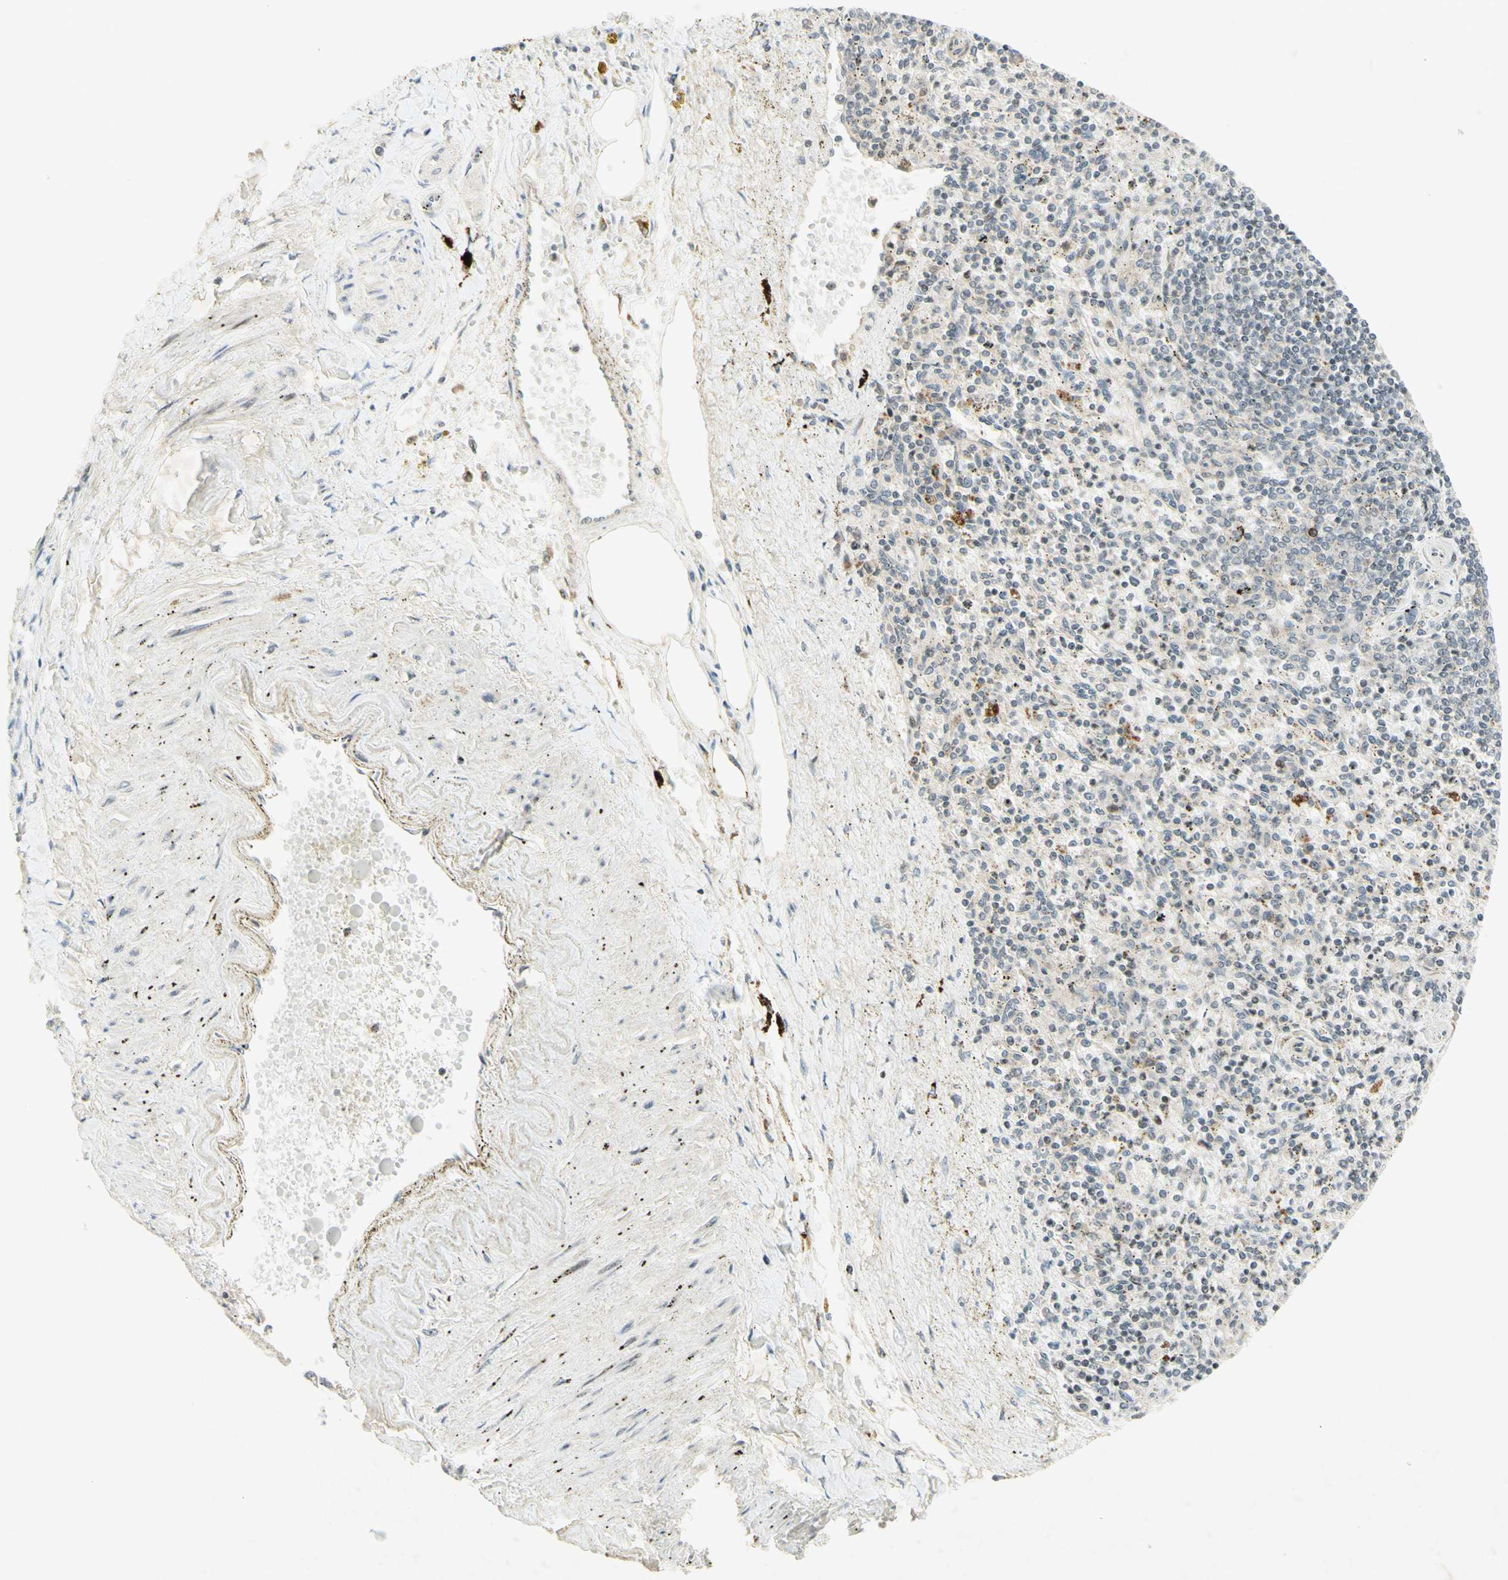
{"staining": {"intensity": "weak", "quantity": "25%-75%", "location": "cytoplasmic/membranous"}, "tissue": "spleen", "cell_type": "Cells in red pulp", "image_type": "normal", "snomed": [{"axis": "morphology", "description": "Normal tissue, NOS"}, {"axis": "topography", "description": "Spleen"}], "caption": "Immunohistochemistry histopathology image of unremarkable spleen: human spleen stained using IHC demonstrates low levels of weak protein expression localized specifically in the cytoplasmic/membranous of cells in red pulp, appearing as a cytoplasmic/membranous brown color.", "gene": "ETF1", "patient": {"sex": "male", "age": 72}}